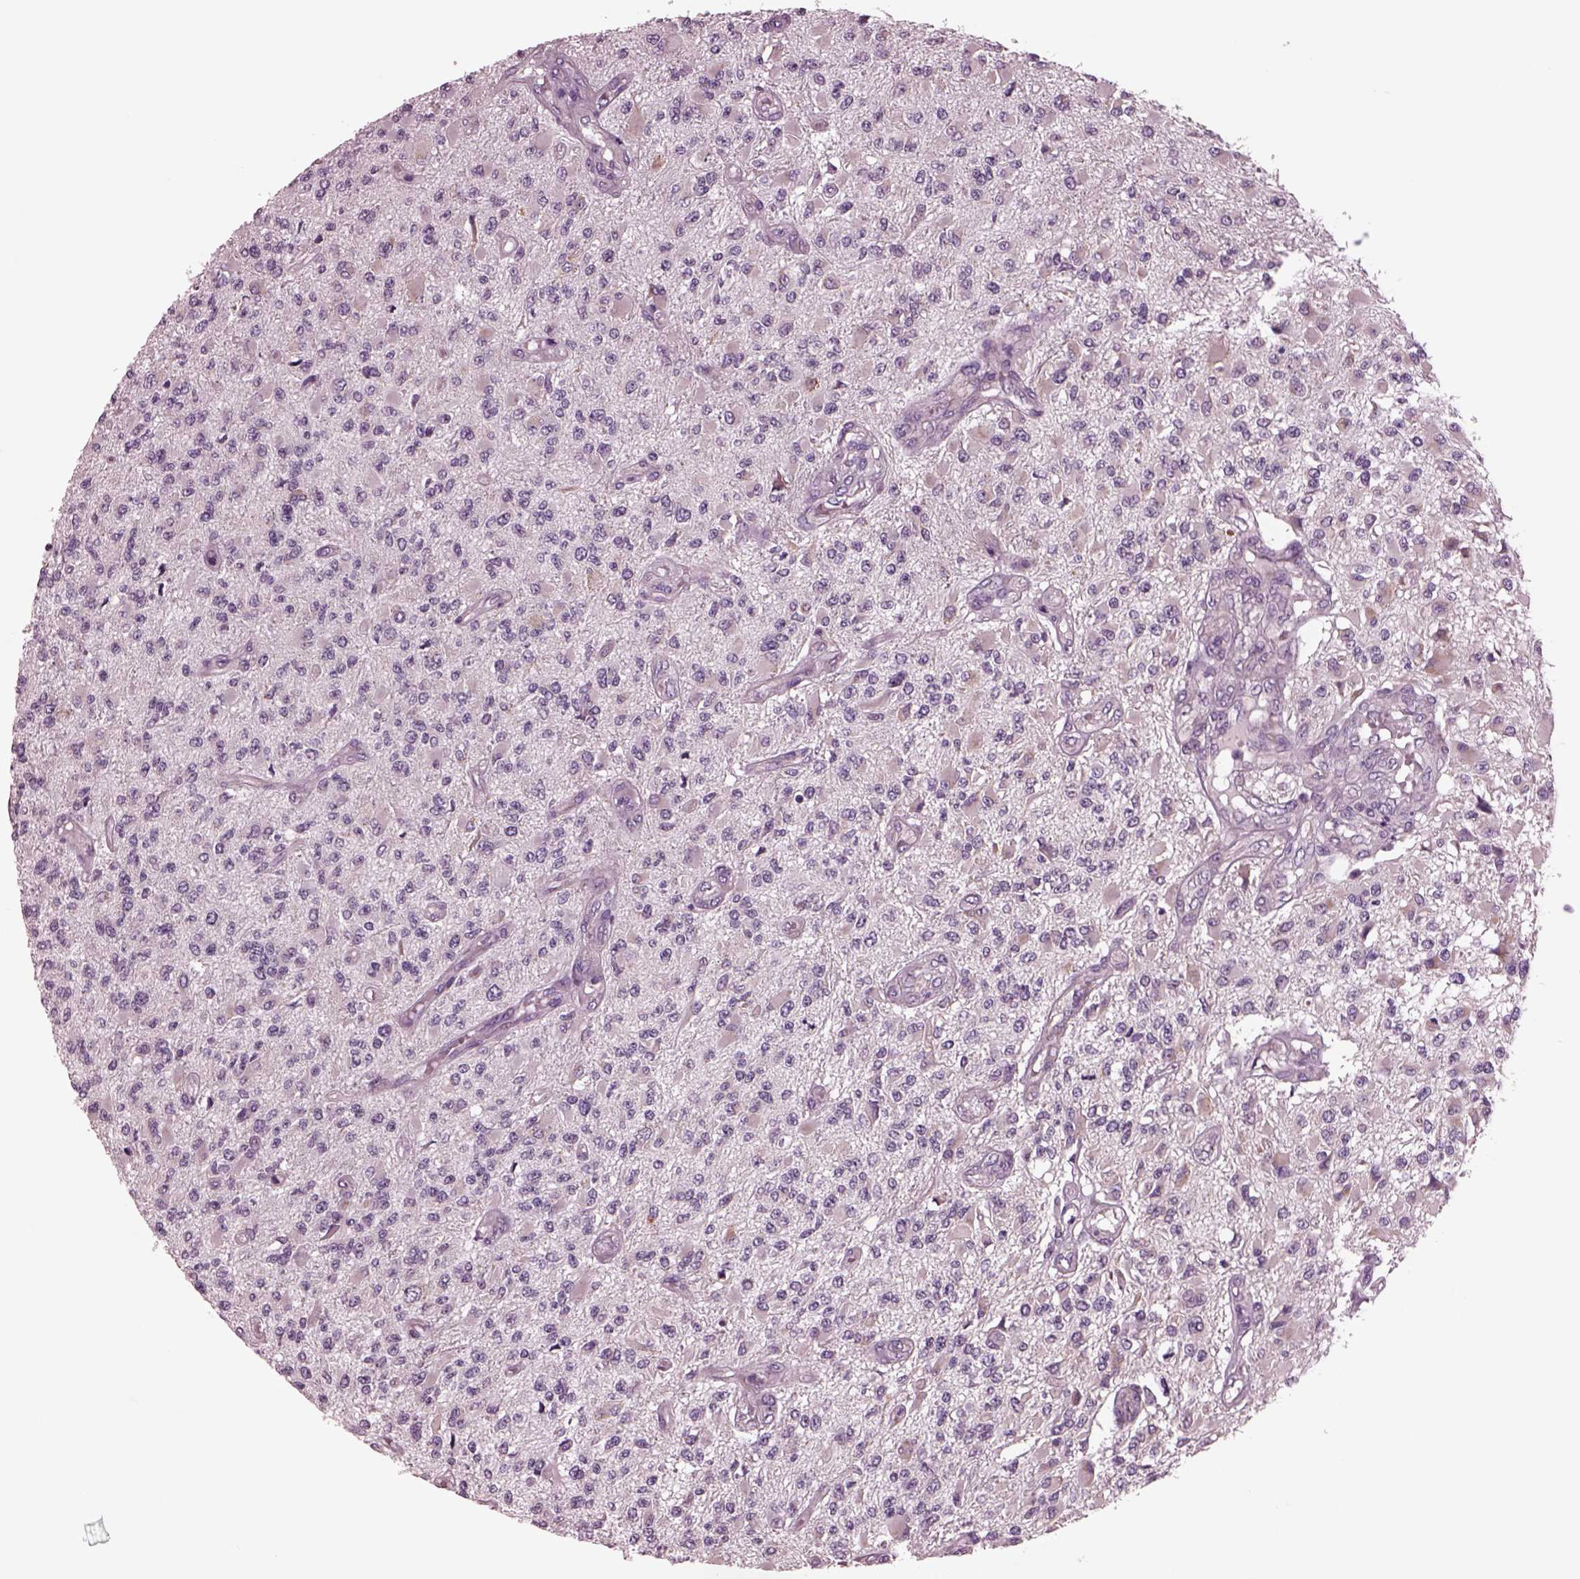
{"staining": {"intensity": "negative", "quantity": "none", "location": "none"}, "tissue": "glioma", "cell_type": "Tumor cells", "image_type": "cancer", "snomed": [{"axis": "morphology", "description": "Glioma, malignant, High grade"}, {"axis": "topography", "description": "Brain"}], "caption": "IHC image of neoplastic tissue: human malignant glioma (high-grade) stained with DAB (3,3'-diaminobenzidine) demonstrates no significant protein expression in tumor cells. Nuclei are stained in blue.", "gene": "AP4M1", "patient": {"sex": "female", "age": 63}}